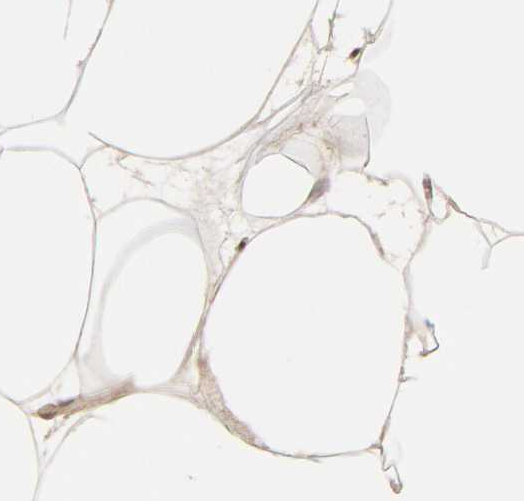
{"staining": {"intensity": "weak", "quantity": ">75%", "location": "nuclear"}, "tissue": "adipose tissue", "cell_type": "Adipocytes", "image_type": "normal", "snomed": [{"axis": "morphology", "description": "Normal tissue, NOS"}, {"axis": "morphology", "description": "Duct carcinoma"}, {"axis": "topography", "description": "Breast"}, {"axis": "topography", "description": "Adipose tissue"}], "caption": "Immunohistochemical staining of benign adipose tissue displays >75% levels of weak nuclear protein positivity in approximately >75% of adipocytes. The staining was performed using DAB (3,3'-diaminobenzidine) to visualize the protein expression in brown, while the nuclei were stained in blue with hematoxylin (Magnification: 20x).", "gene": "EP300", "patient": {"sex": "female", "age": 37}}